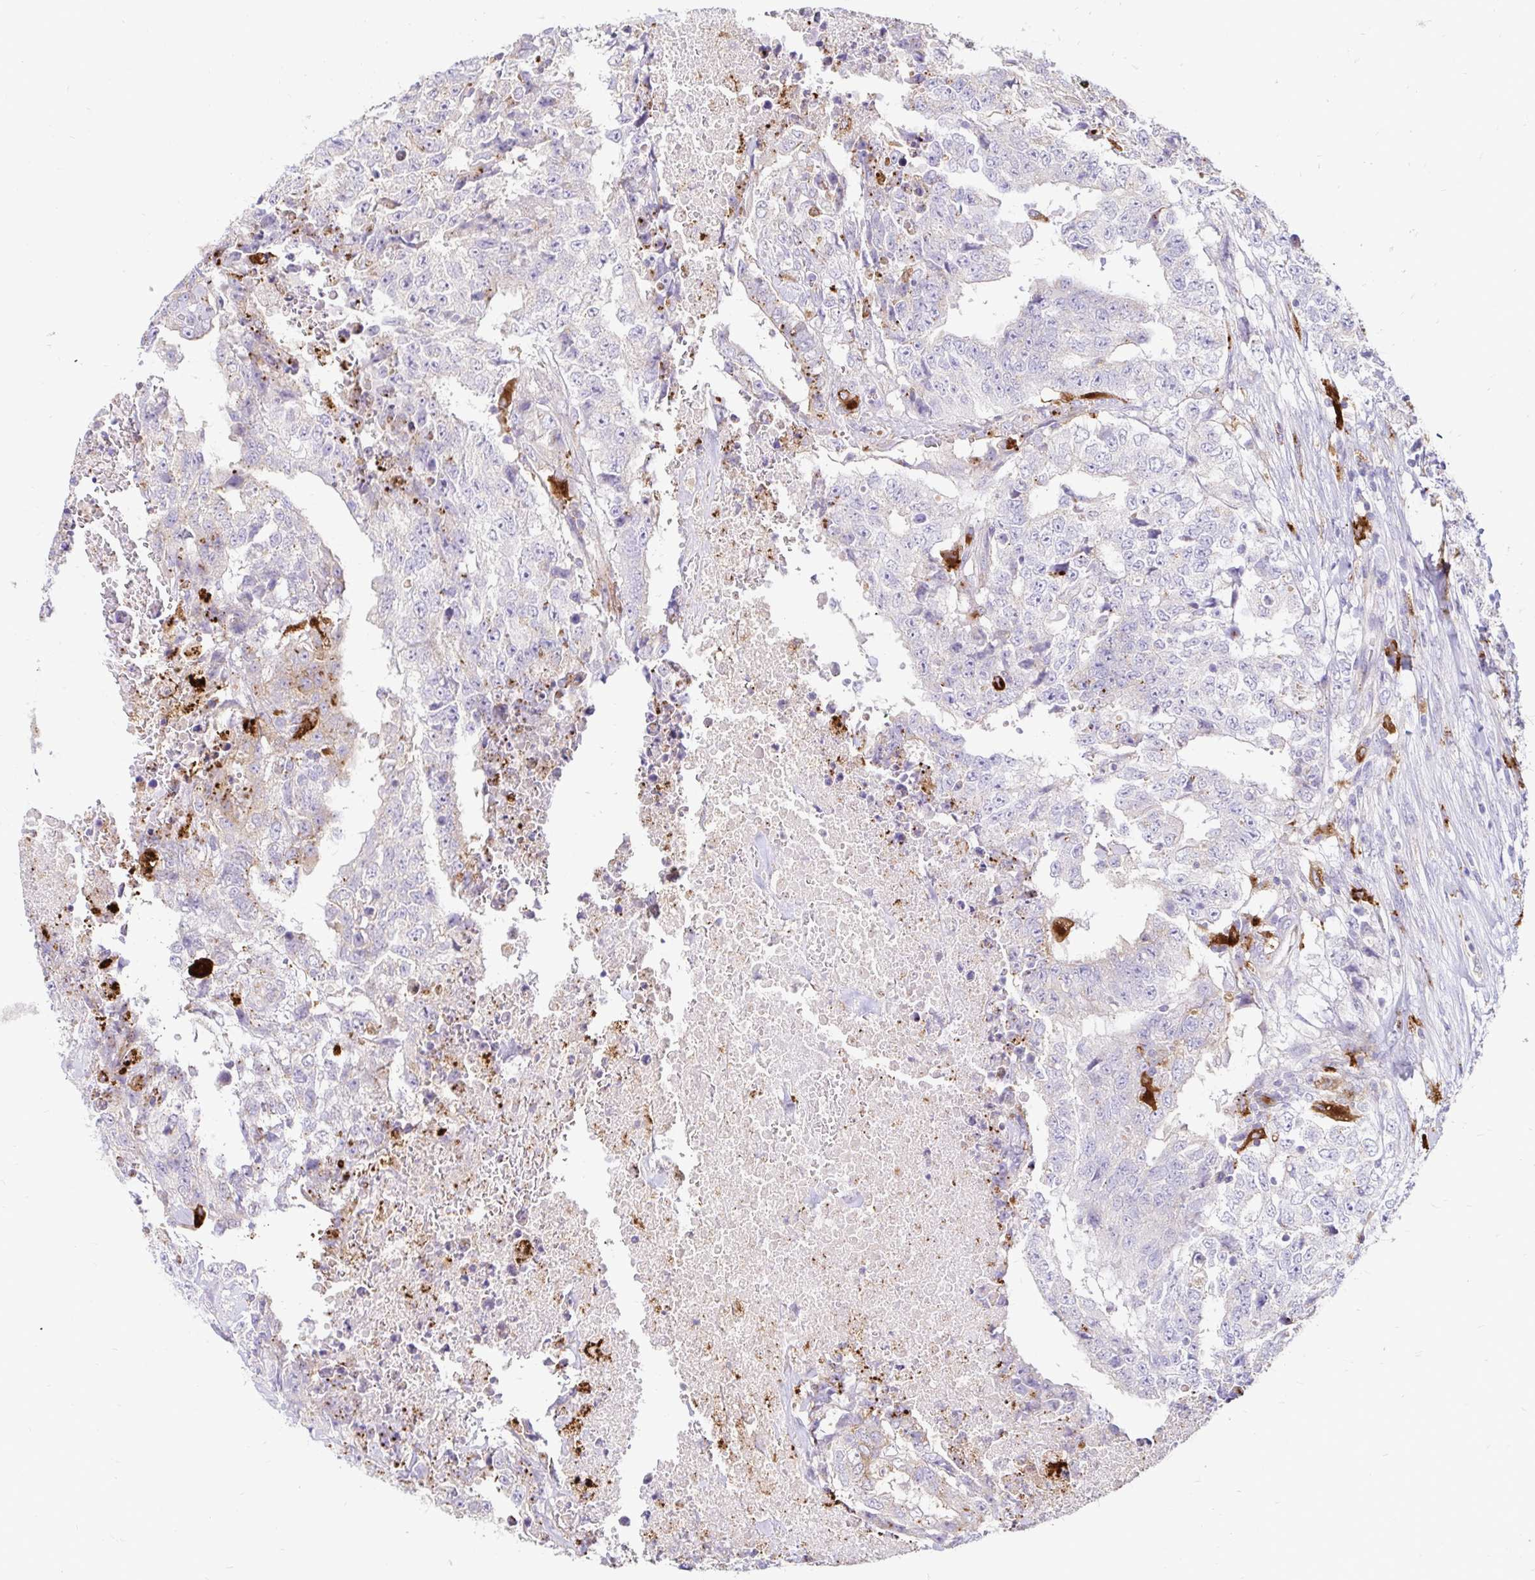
{"staining": {"intensity": "negative", "quantity": "none", "location": "none"}, "tissue": "testis cancer", "cell_type": "Tumor cells", "image_type": "cancer", "snomed": [{"axis": "morphology", "description": "Carcinoma, Embryonal, NOS"}, {"axis": "topography", "description": "Testis"}], "caption": "Immunohistochemical staining of human testis embryonal carcinoma displays no significant expression in tumor cells.", "gene": "FUCA1", "patient": {"sex": "male", "age": 24}}